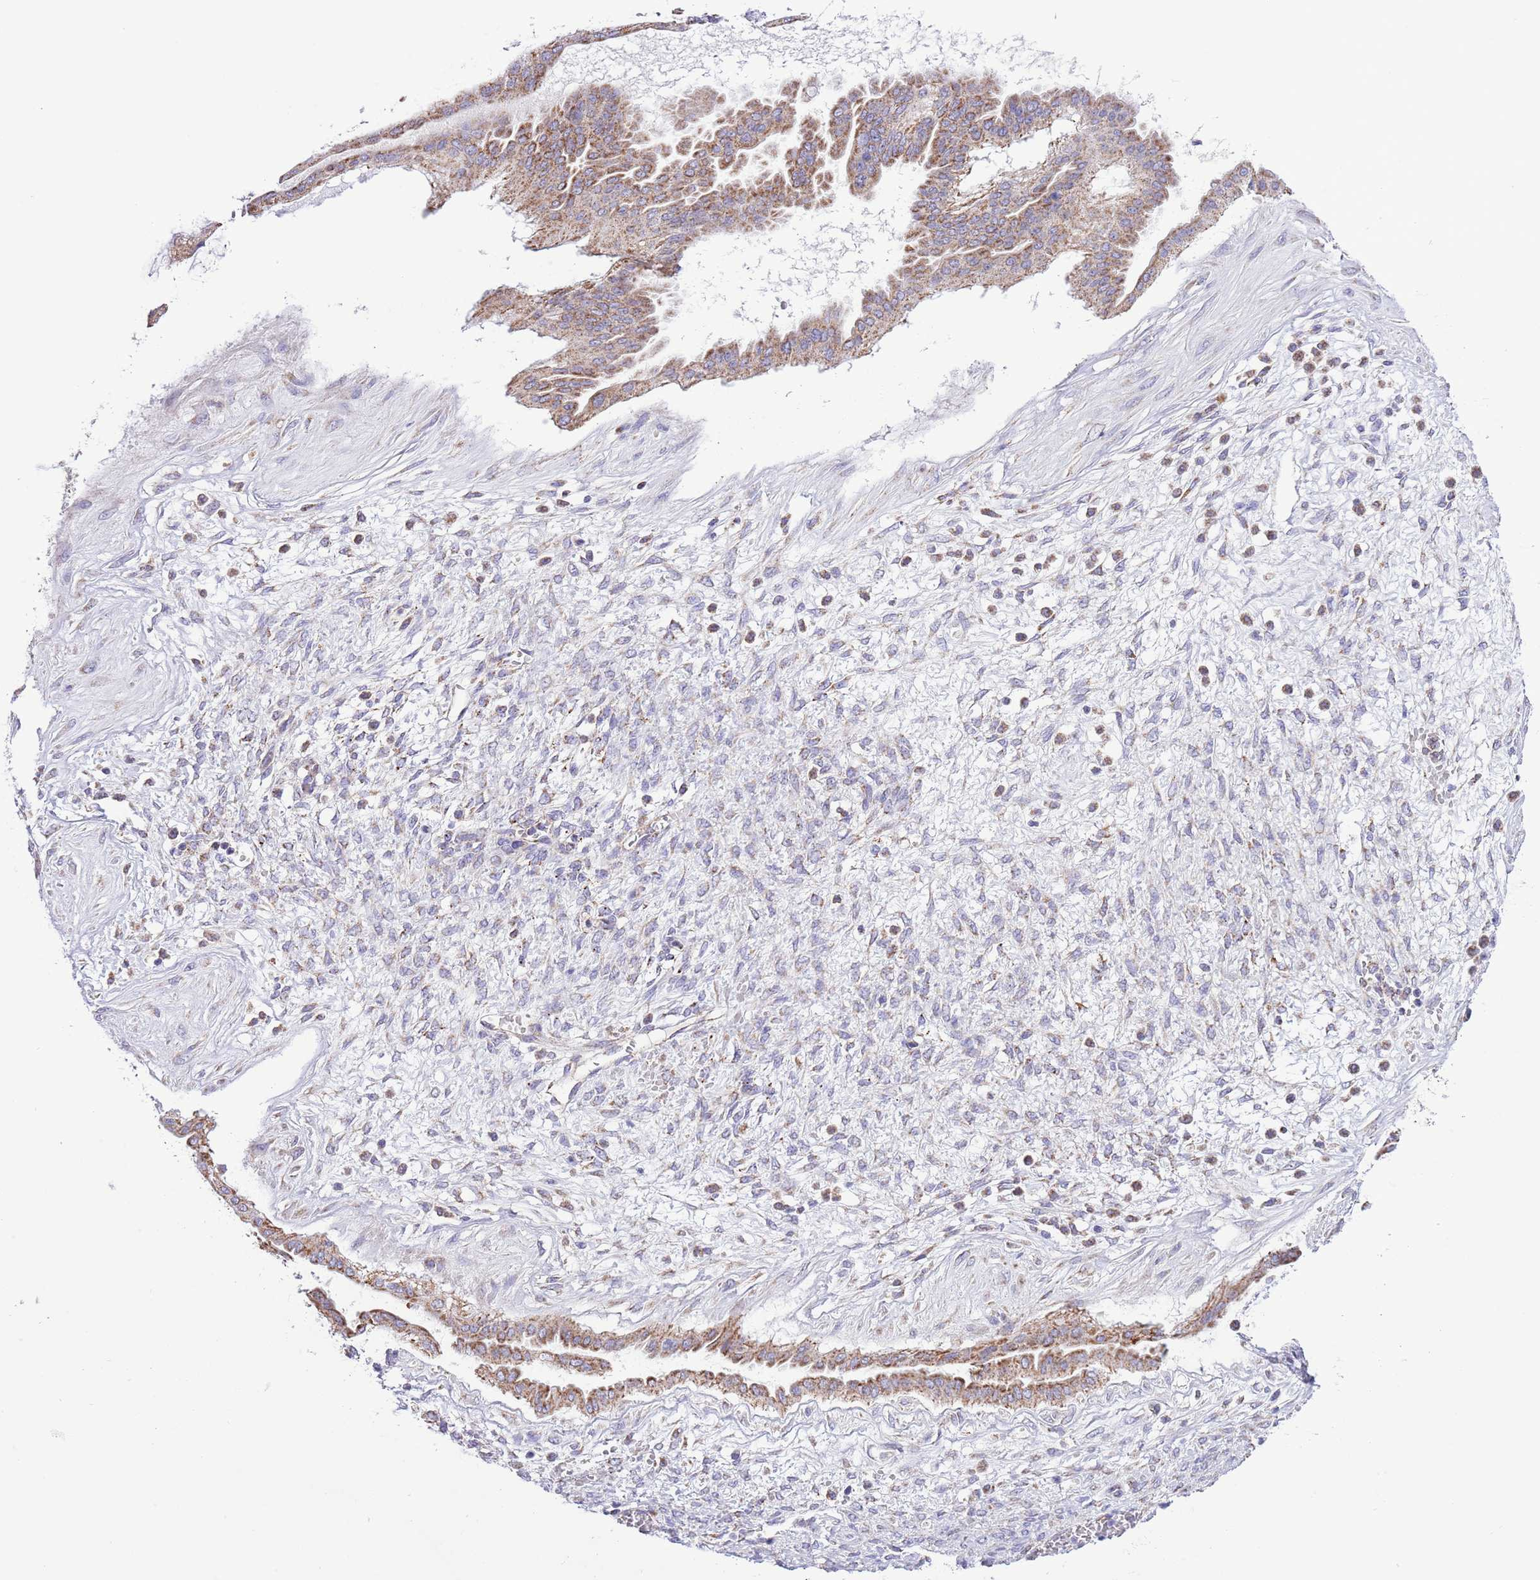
{"staining": {"intensity": "moderate", "quantity": ">75%", "location": "cytoplasmic/membranous"}, "tissue": "ovarian cancer", "cell_type": "Tumor cells", "image_type": "cancer", "snomed": [{"axis": "morphology", "description": "Cystadenocarcinoma, mucinous, NOS"}, {"axis": "topography", "description": "Ovary"}], "caption": "Mucinous cystadenocarcinoma (ovarian) tissue reveals moderate cytoplasmic/membranous positivity in about >75% of tumor cells", "gene": "TEKTIP1", "patient": {"sex": "female", "age": 73}}